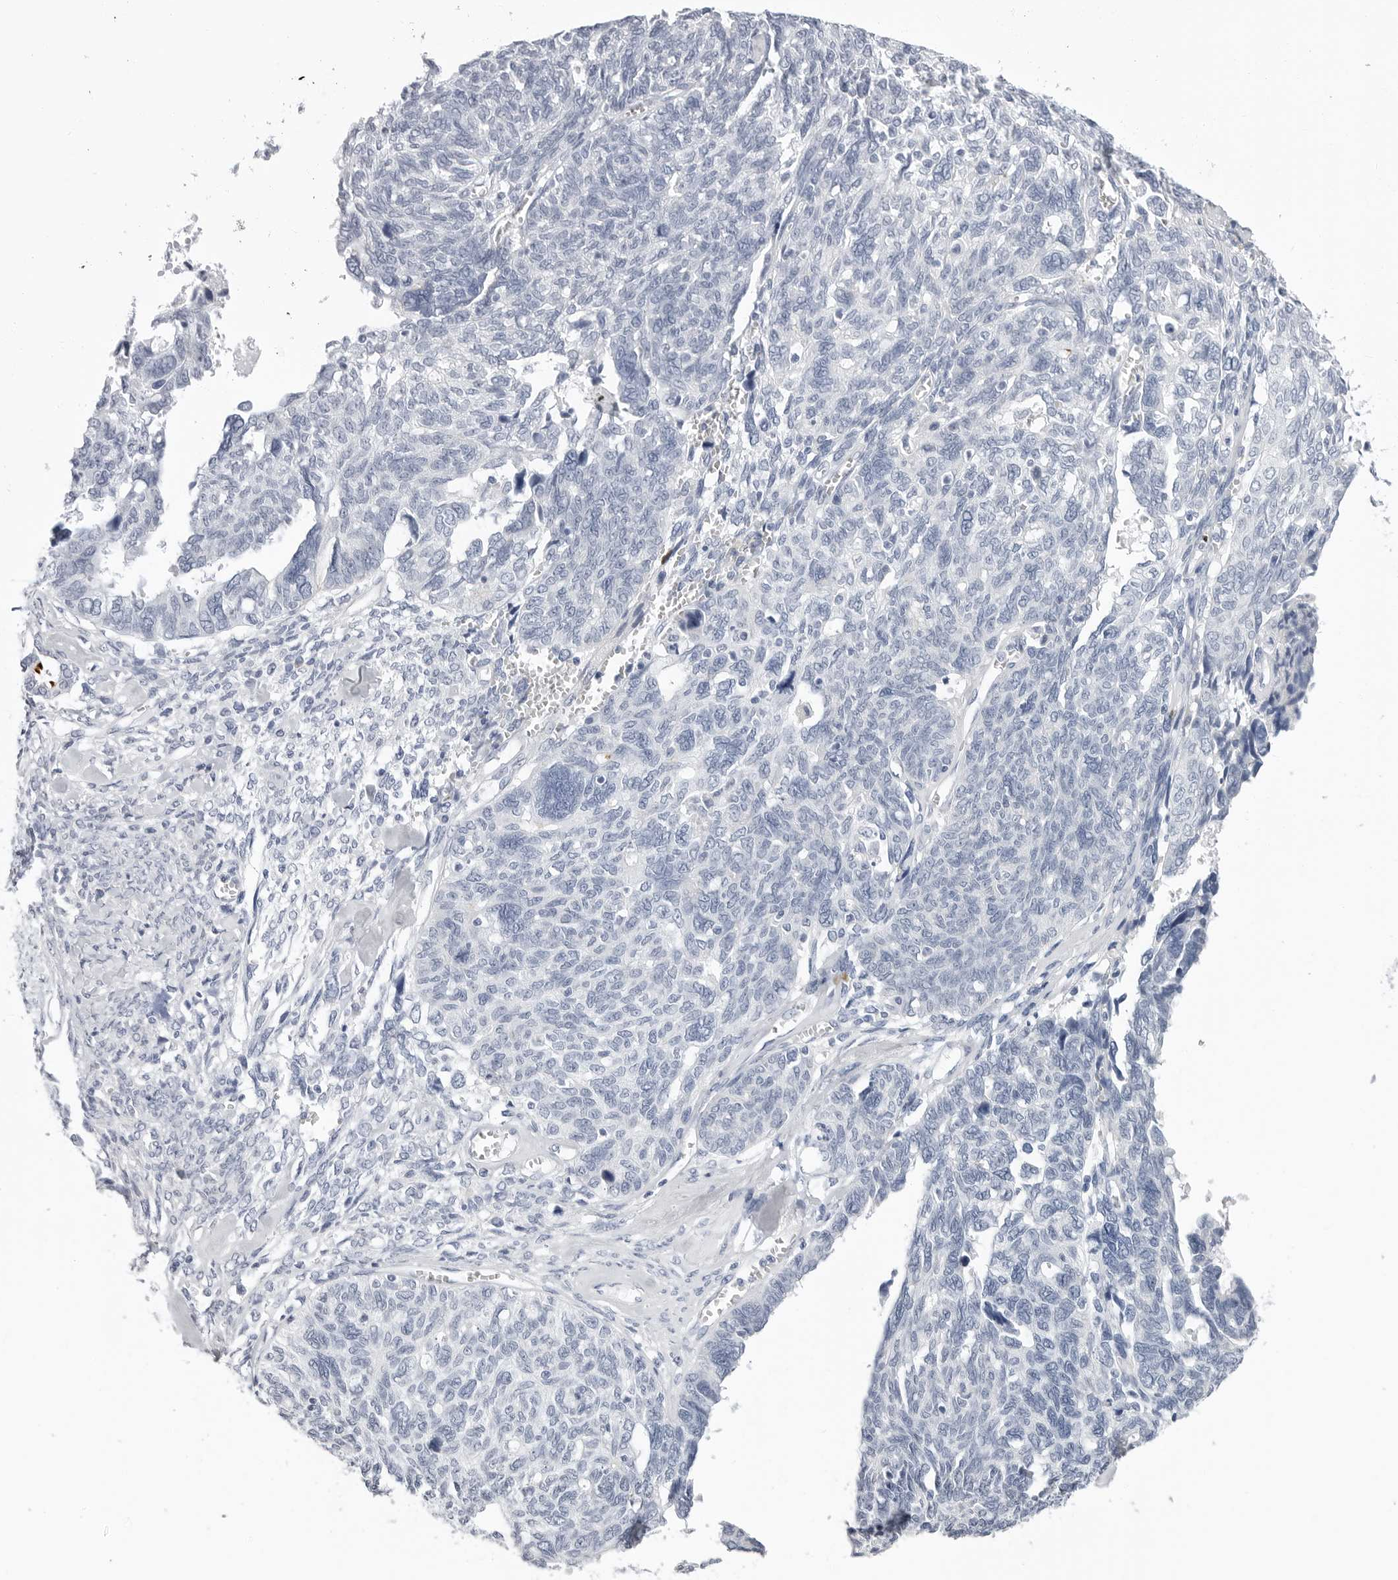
{"staining": {"intensity": "negative", "quantity": "none", "location": "none"}, "tissue": "ovarian cancer", "cell_type": "Tumor cells", "image_type": "cancer", "snomed": [{"axis": "morphology", "description": "Cystadenocarcinoma, serous, NOS"}, {"axis": "topography", "description": "Ovary"}], "caption": "DAB (3,3'-diaminobenzidine) immunohistochemical staining of human serous cystadenocarcinoma (ovarian) displays no significant positivity in tumor cells.", "gene": "ERICH3", "patient": {"sex": "female", "age": 79}}